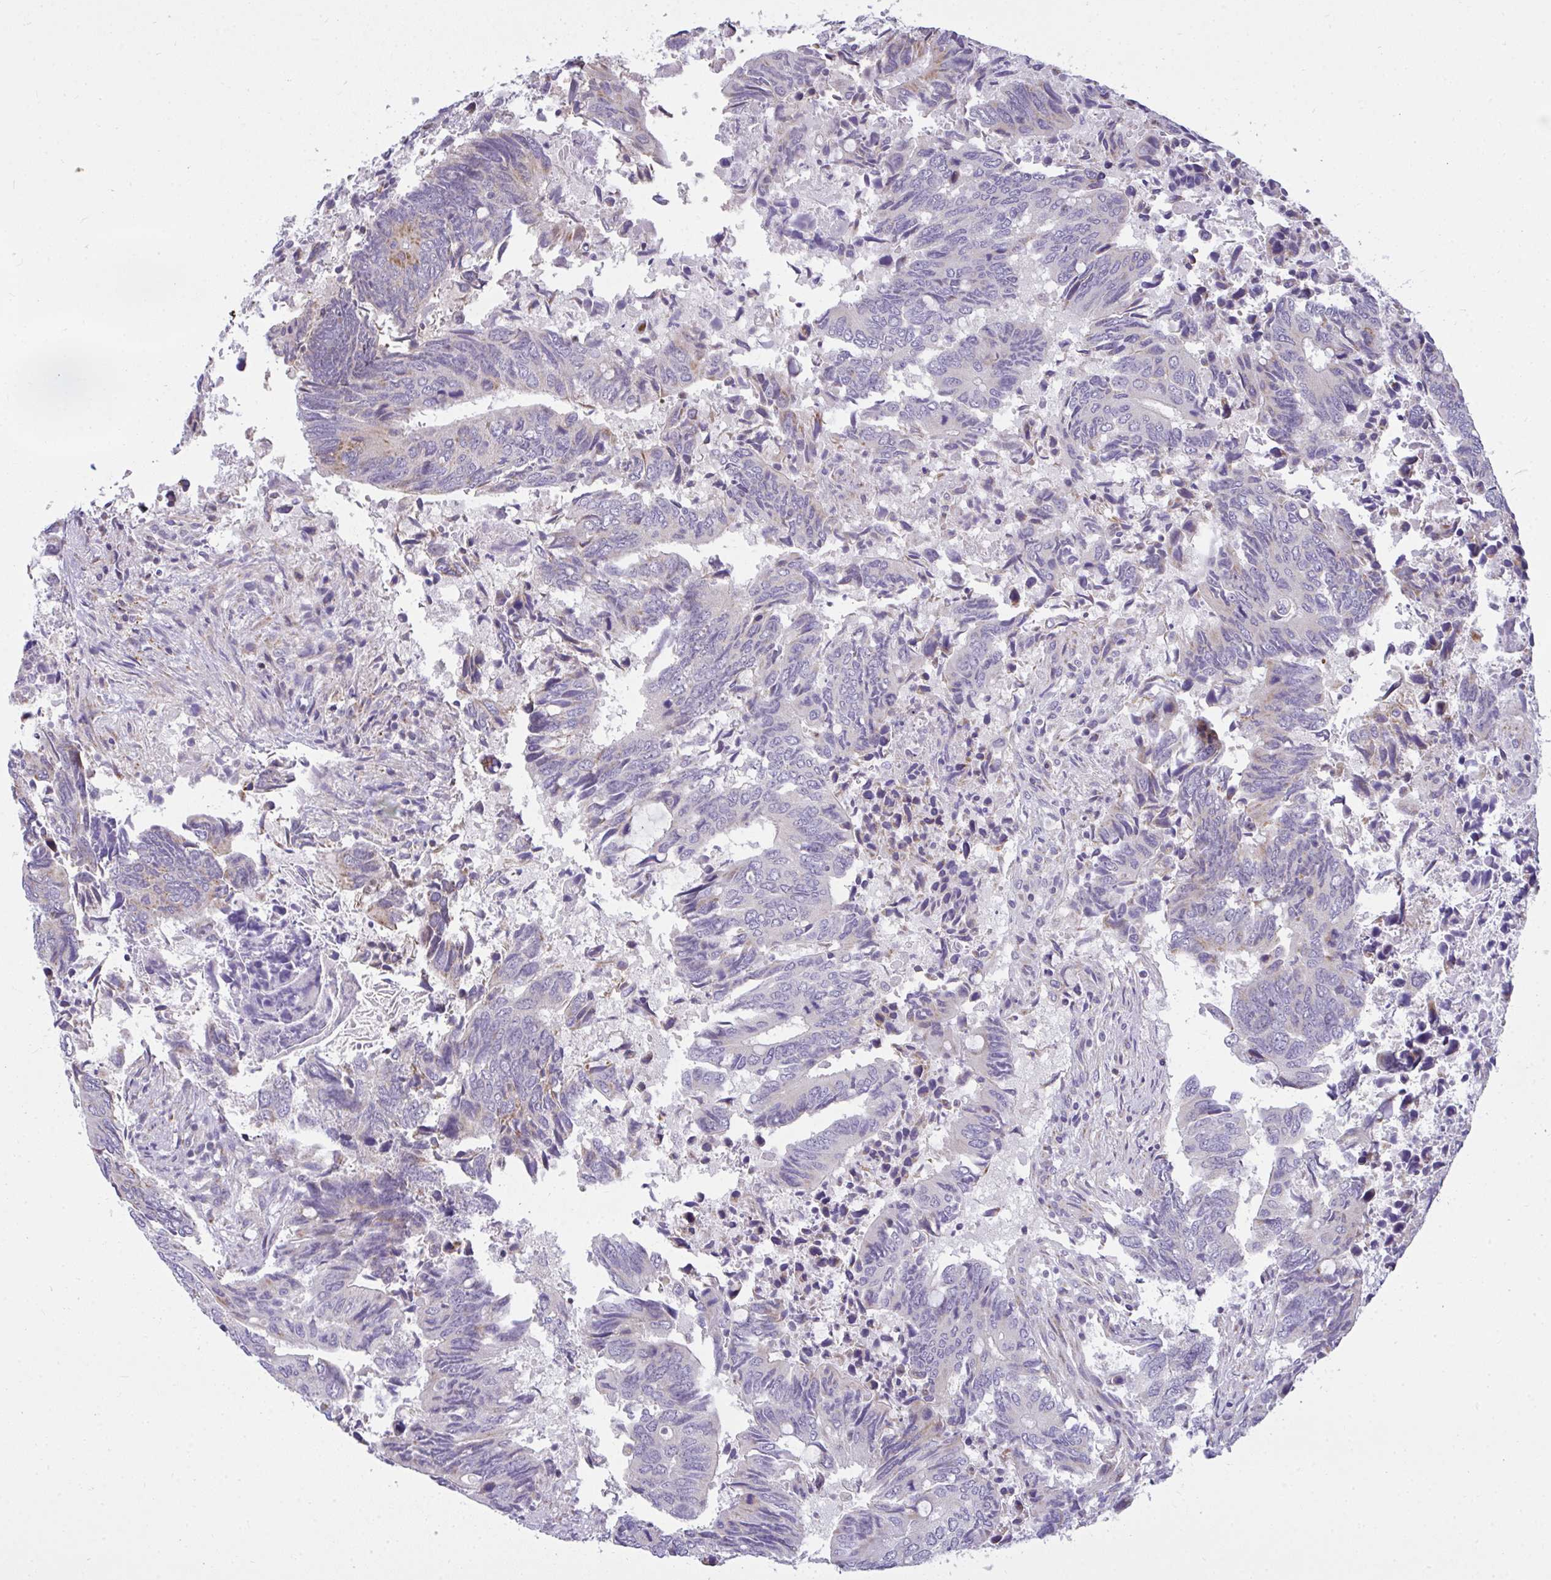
{"staining": {"intensity": "moderate", "quantity": "<25%", "location": "cytoplasmic/membranous"}, "tissue": "colorectal cancer", "cell_type": "Tumor cells", "image_type": "cancer", "snomed": [{"axis": "morphology", "description": "Adenocarcinoma, NOS"}, {"axis": "topography", "description": "Colon"}], "caption": "Immunohistochemistry (IHC) image of human colorectal cancer (adenocarcinoma) stained for a protein (brown), which demonstrates low levels of moderate cytoplasmic/membranous positivity in approximately <25% of tumor cells.", "gene": "SRRM4", "patient": {"sex": "male", "age": 87}}